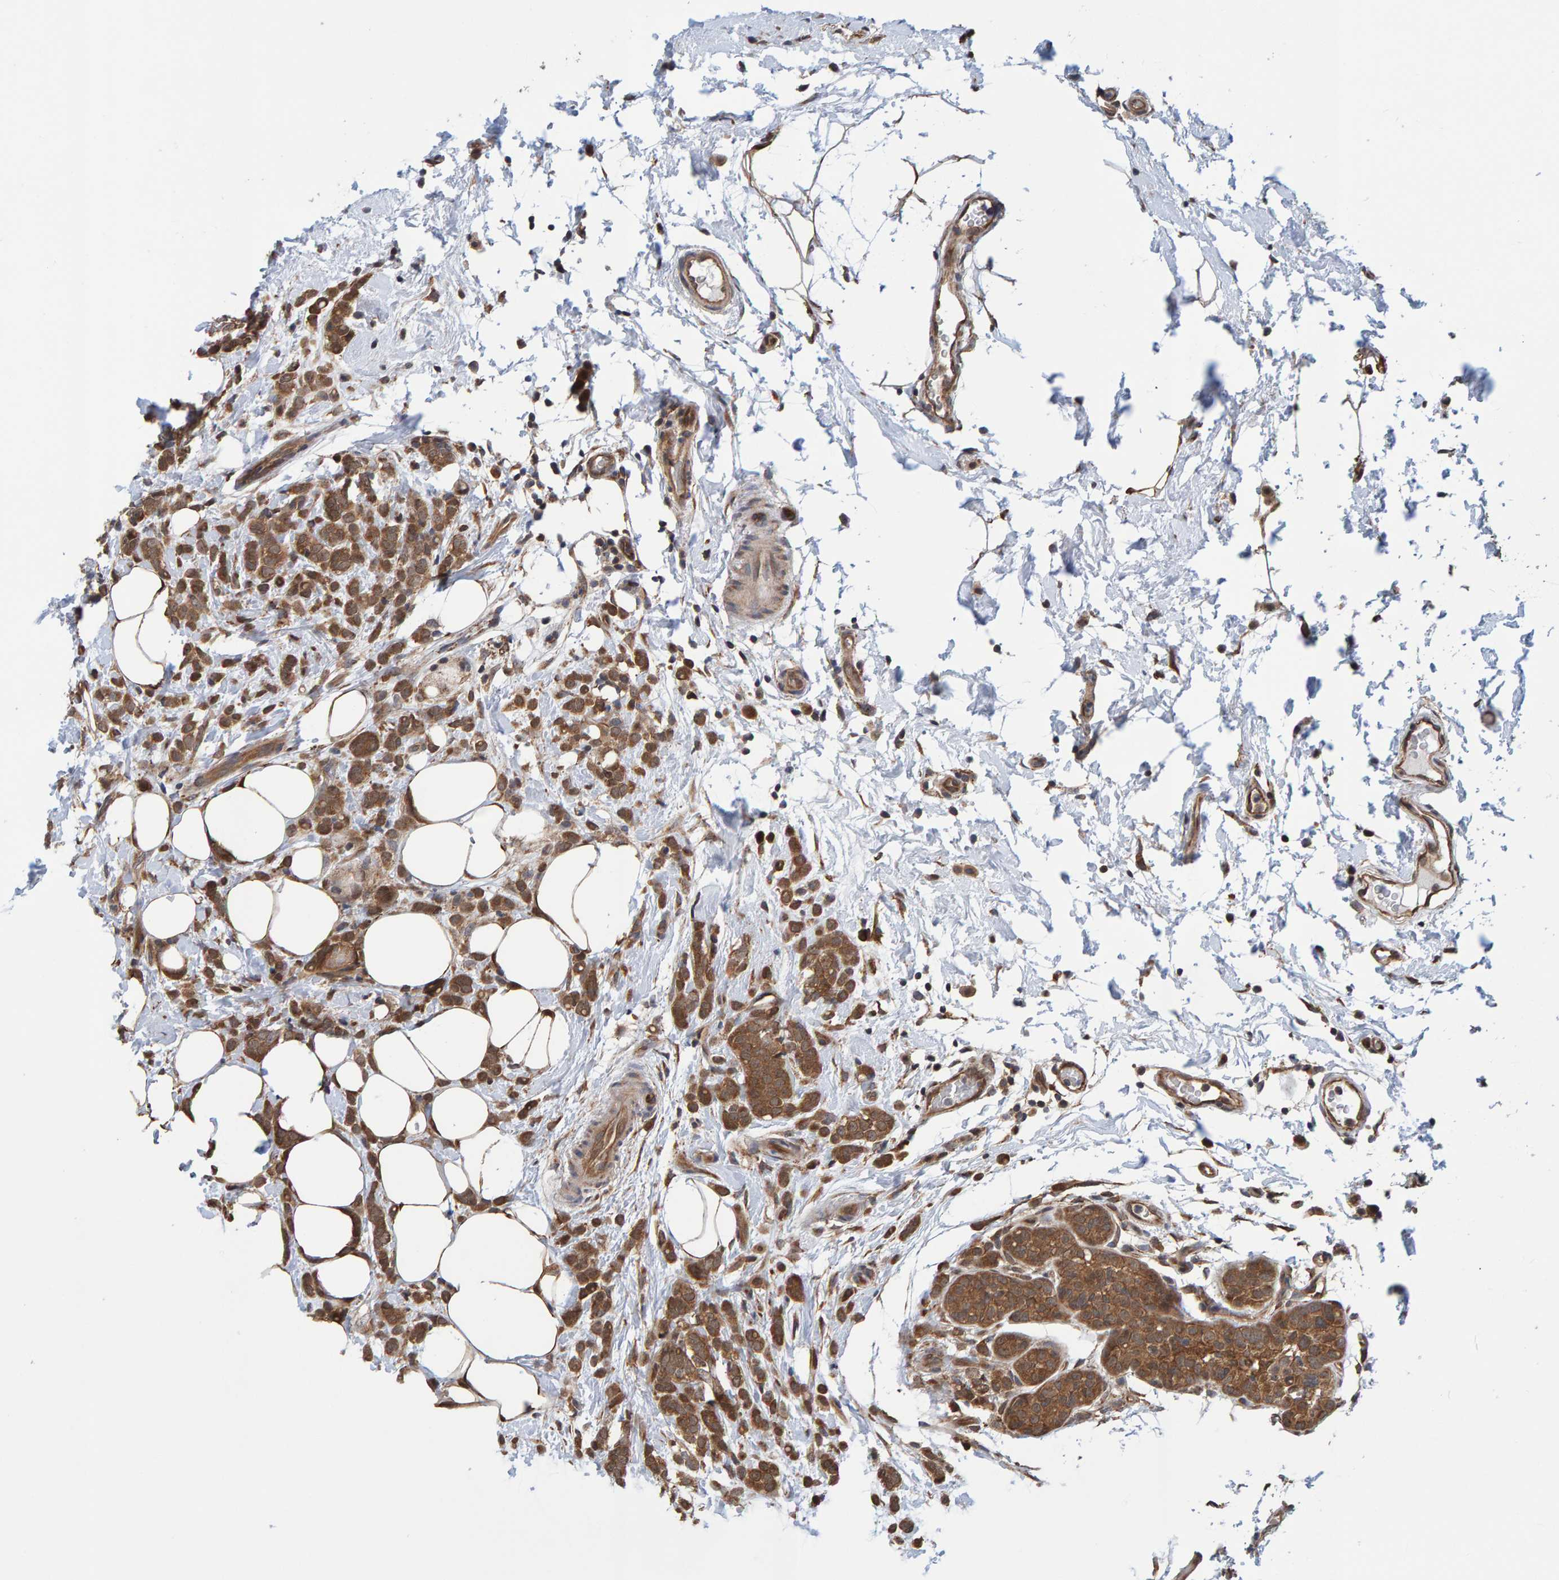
{"staining": {"intensity": "moderate", "quantity": ">75%", "location": "cytoplasmic/membranous"}, "tissue": "breast cancer", "cell_type": "Tumor cells", "image_type": "cancer", "snomed": [{"axis": "morphology", "description": "Lobular carcinoma"}, {"axis": "topography", "description": "Breast"}], "caption": "Lobular carcinoma (breast) was stained to show a protein in brown. There is medium levels of moderate cytoplasmic/membranous expression in about >75% of tumor cells.", "gene": "SCRN2", "patient": {"sex": "female", "age": 50}}